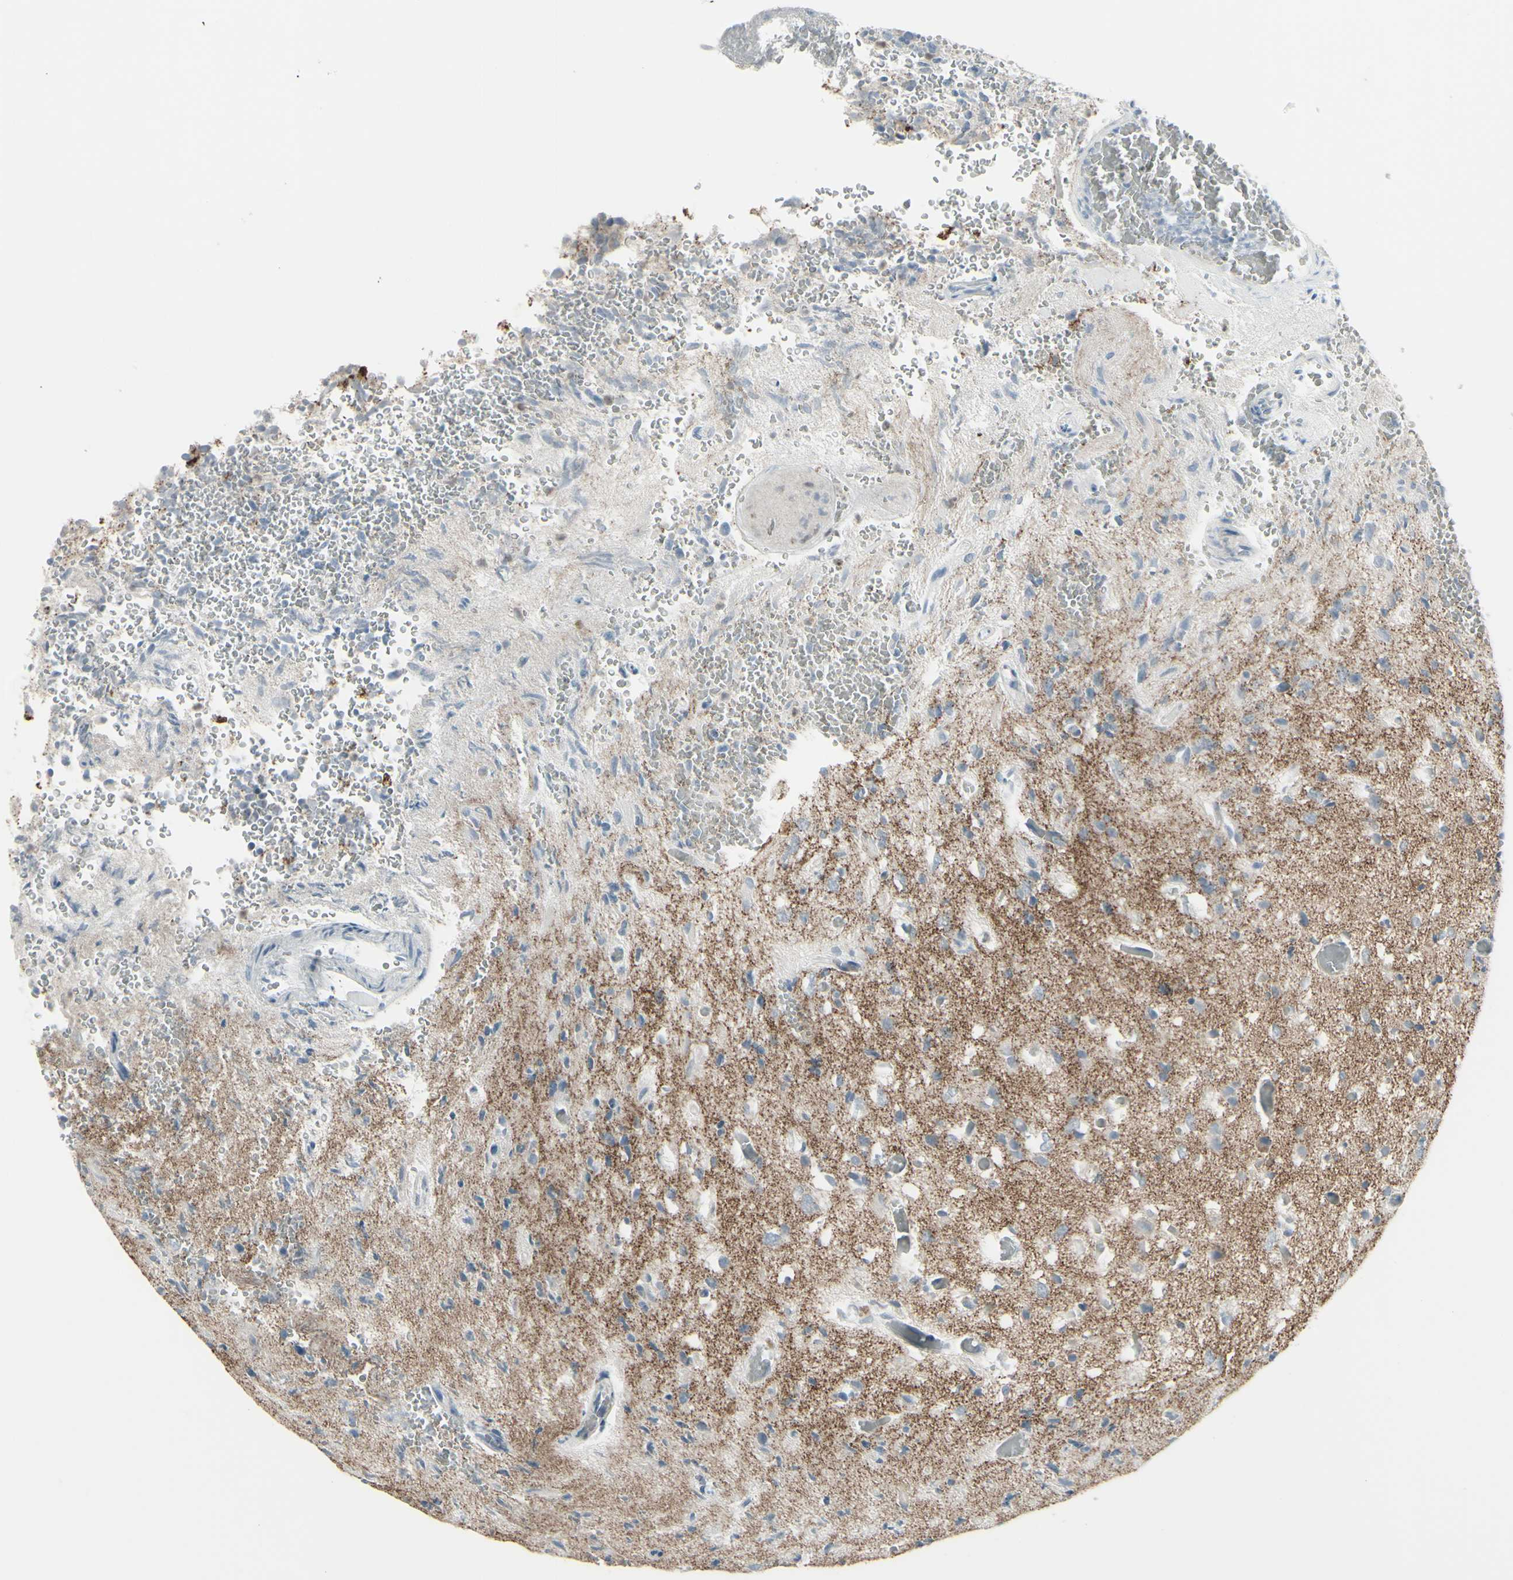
{"staining": {"intensity": "negative", "quantity": "none", "location": "none"}, "tissue": "glioma", "cell_type": "Tumor cells", "image_type": "cancer", "snomed": [{"axis": "morphology", "description": "Glioma, malignant, High grade"}, {"axis": "topography", "description": "pancreas cauda"}], "caption": "Glioma was stained to show a protein in brown. There is no significant positivity in tumor cells. (Brightfield microscopy of DAB (3,3'-diaminobenzidine) immunohistochemistry at high magnification).", "gene": "RAB3A", "patient": {"sex": "male", "age": 60}}